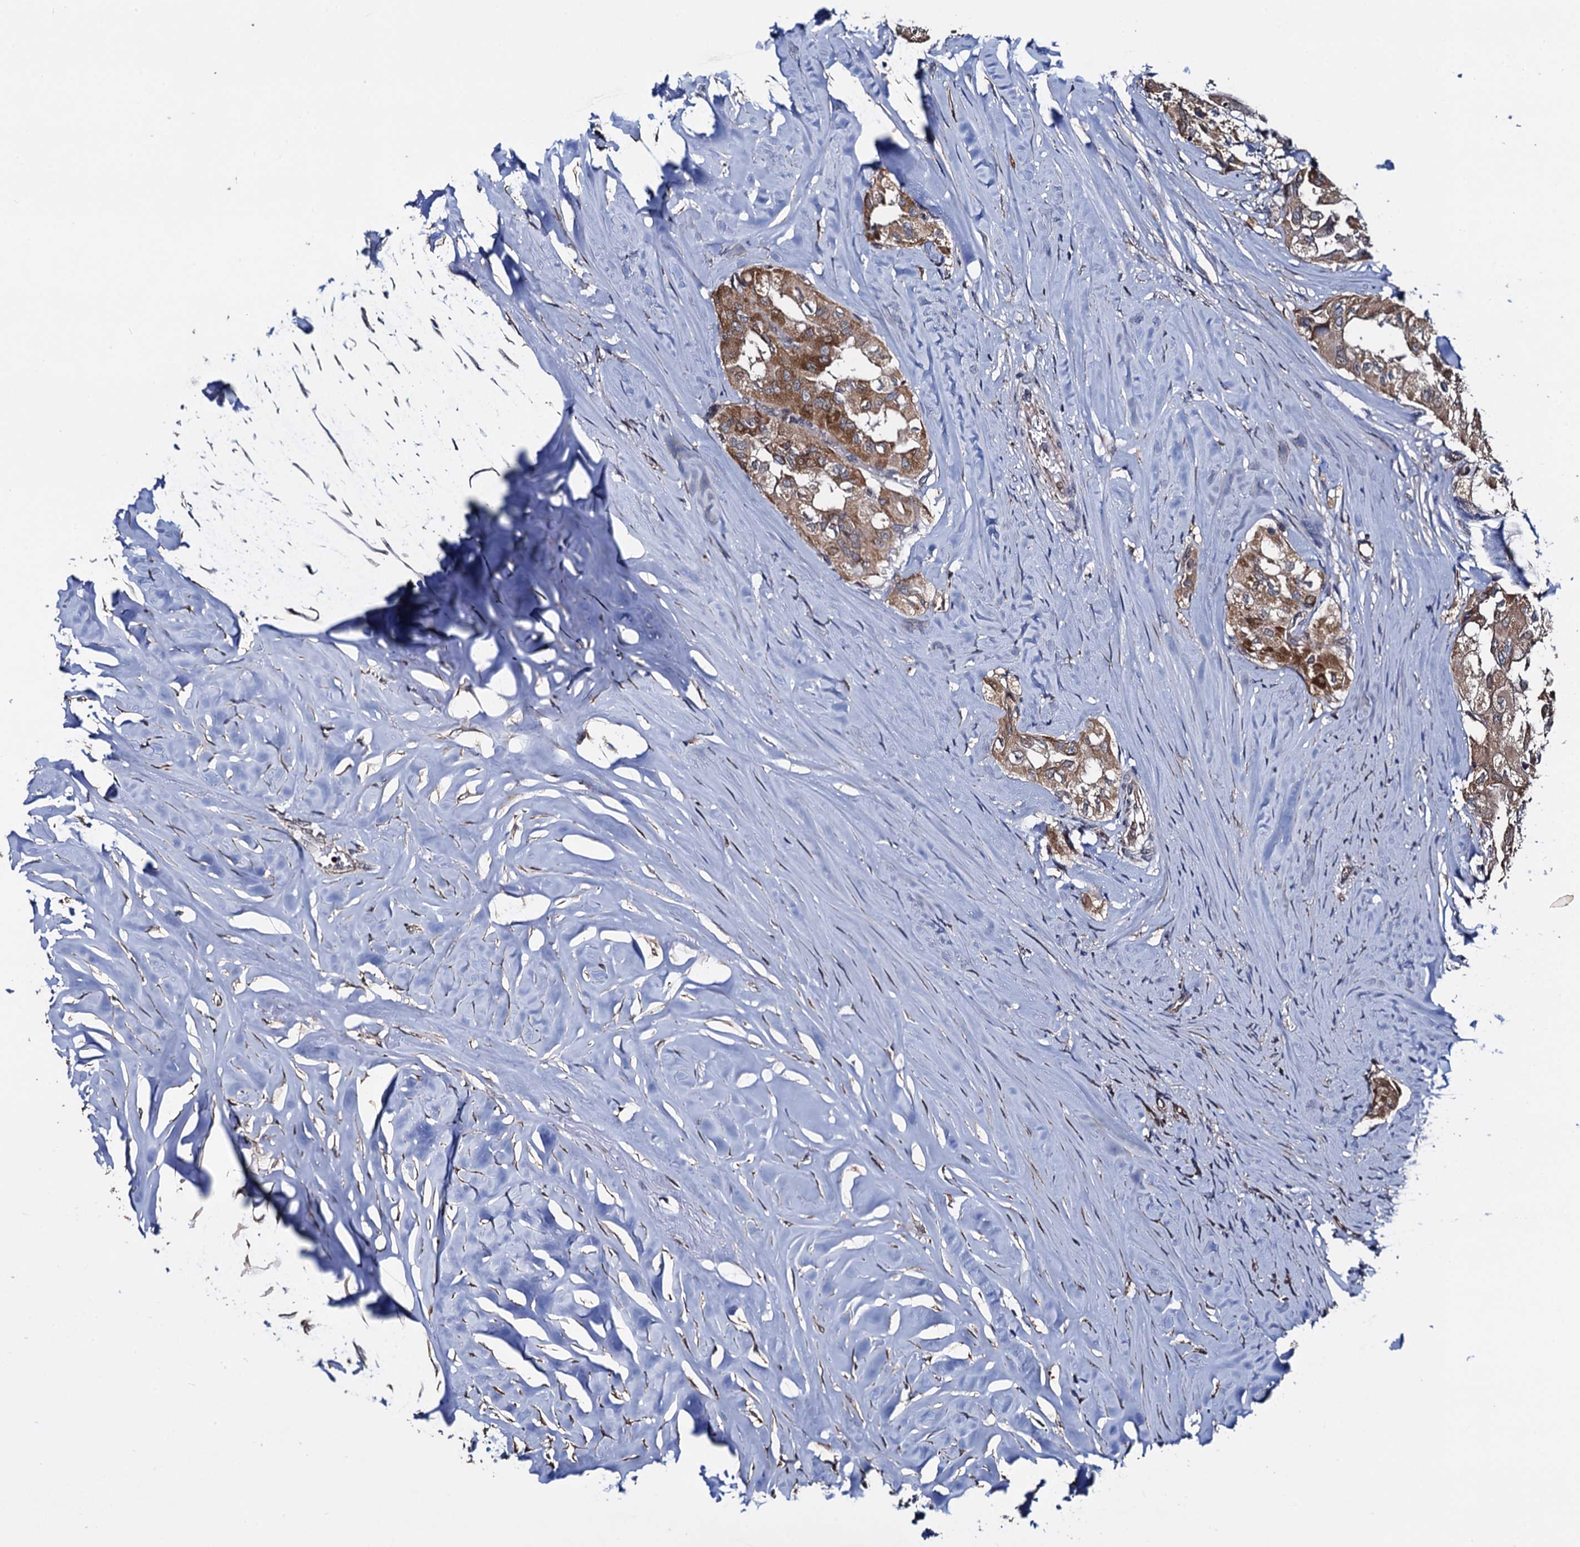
{"staining": {"intensity": "moderate", "quantity": ">75%", "location": "cytoplasmic/membranous"}, "tissue": "thyroid cancer", "cell_type": "Tumor cells", "image_type": "cancer", "snomed": [{"axis": "morphology", "description": "Papillary adenocarcinoma, NOS"}, {"axis": "topography", "description": "Thyroid gland"}], "caption": "Tumor cells reveal moderate cytoplasmic/membranous positivity in about >75% of cells in thyroid papillary adenocarcinoma.", "gene": "PTCD3", "patient": {"sex": "female", "age": 59}}